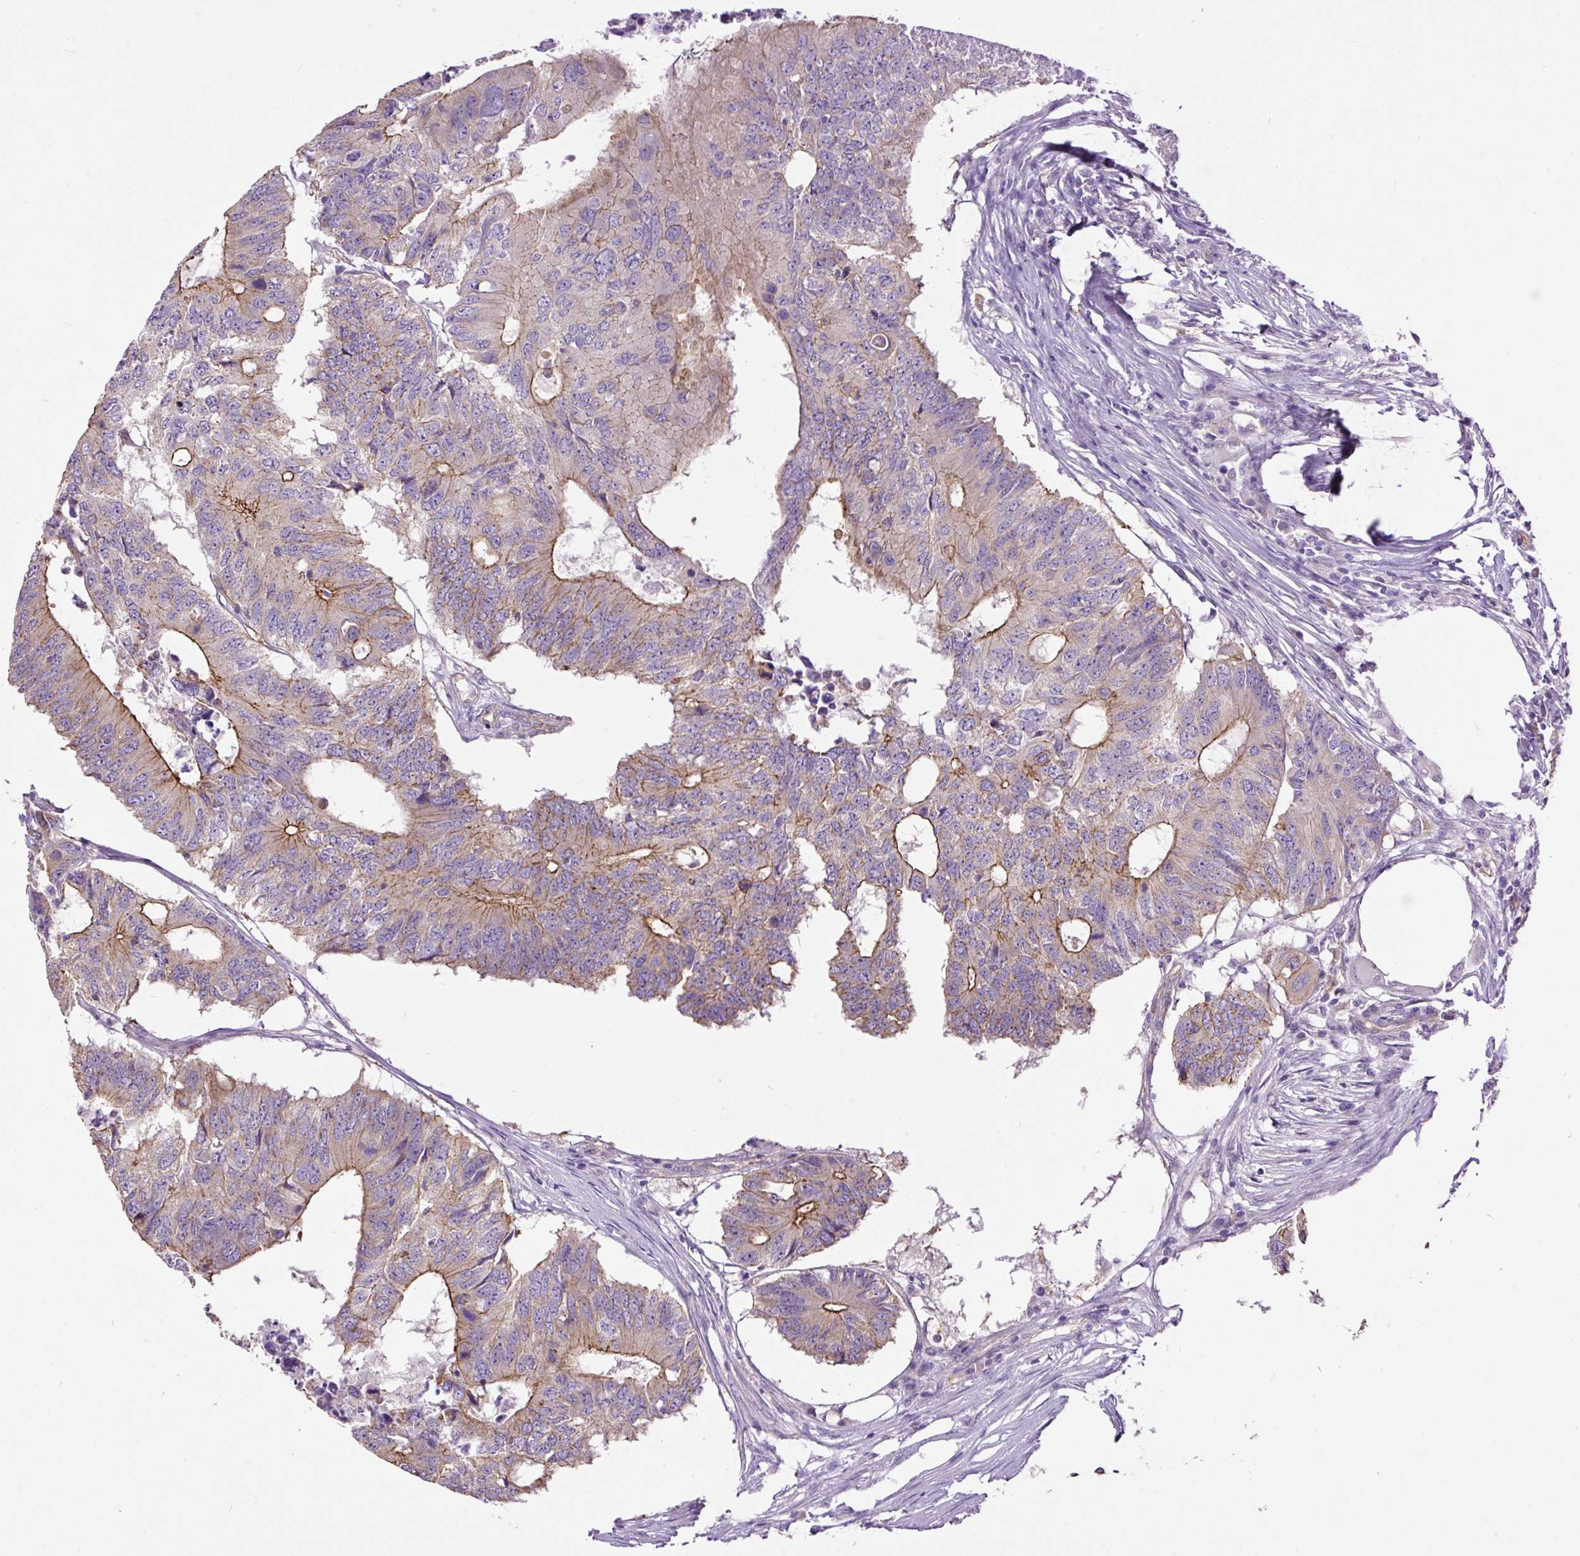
{"staining": {"intensity": "strong", "quantity": "<25%", "location": "cytoplasmic/membranous"}, "tissue": "colorectal cancer", "cell_type": "Tumor cells", "image_type": "cancer", "snomed": [{"axis": "morphology", "description": "Adenocarcinoma, NOS"}, {"axis": "topography", "description": "Colon"}], "caption": "Colorectal cancer (adenocarcinoma) stained with a brown dye exhibits strong cytoplasmic/membranous positive expression in approximately <25% of tumor cells.", "gene": "MAGEB16", "patient": {"sex": "male", "age": 71}}